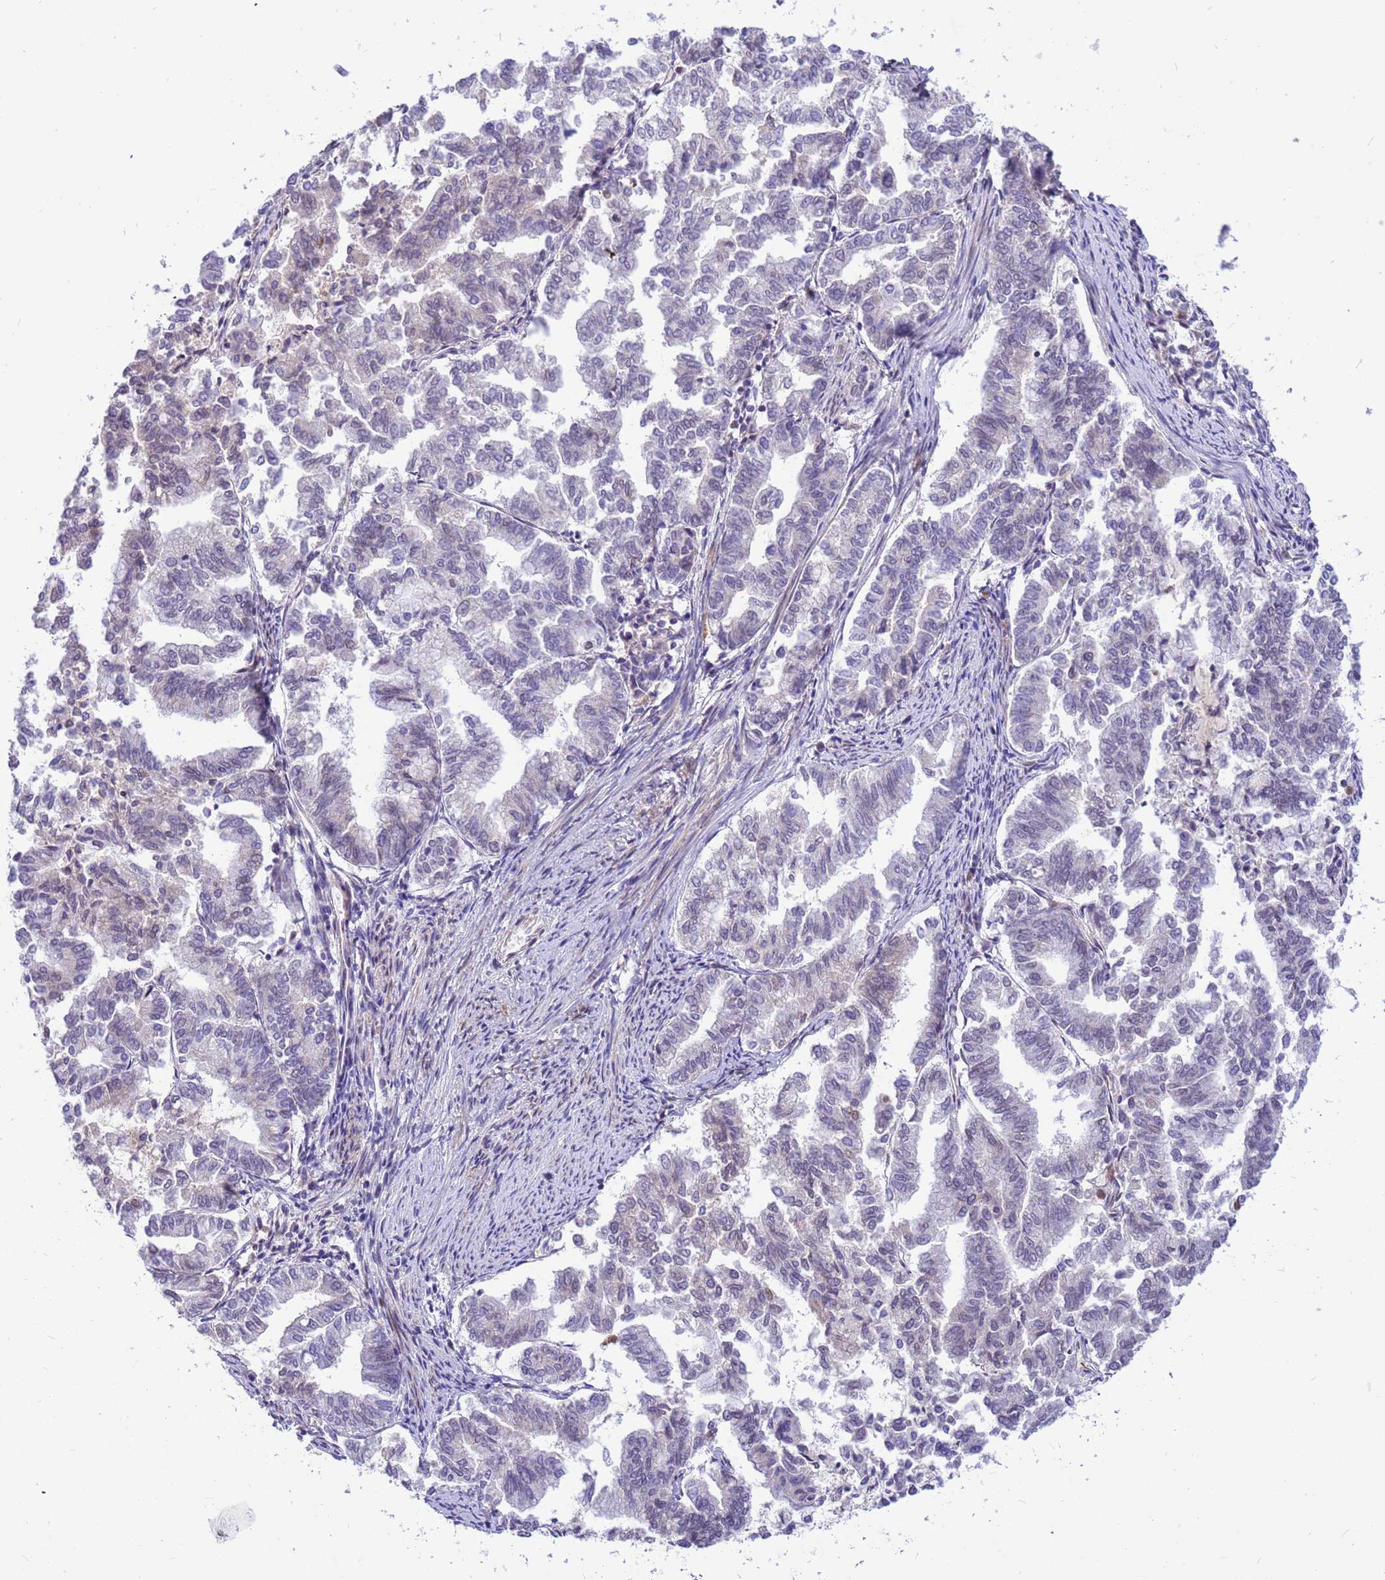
{"staining": {"intensity": "negative", "quantity": "none", "location": "none"}, "tissue": "endometrial cancer", "cell_type": "Tumor cells", "image_type": "cancer", "snomed": [{"axis": "morphology", "description": "Adenocarcinoma, NOS"}, {"axis": "topography", "description": "Endometrium"}], "caption": "The histopathology image reveals no staining of tumor cells in endometrial adenocarcinoma.", "gene": "ORM1", "patient": {"sex": "female", "age": 79}}